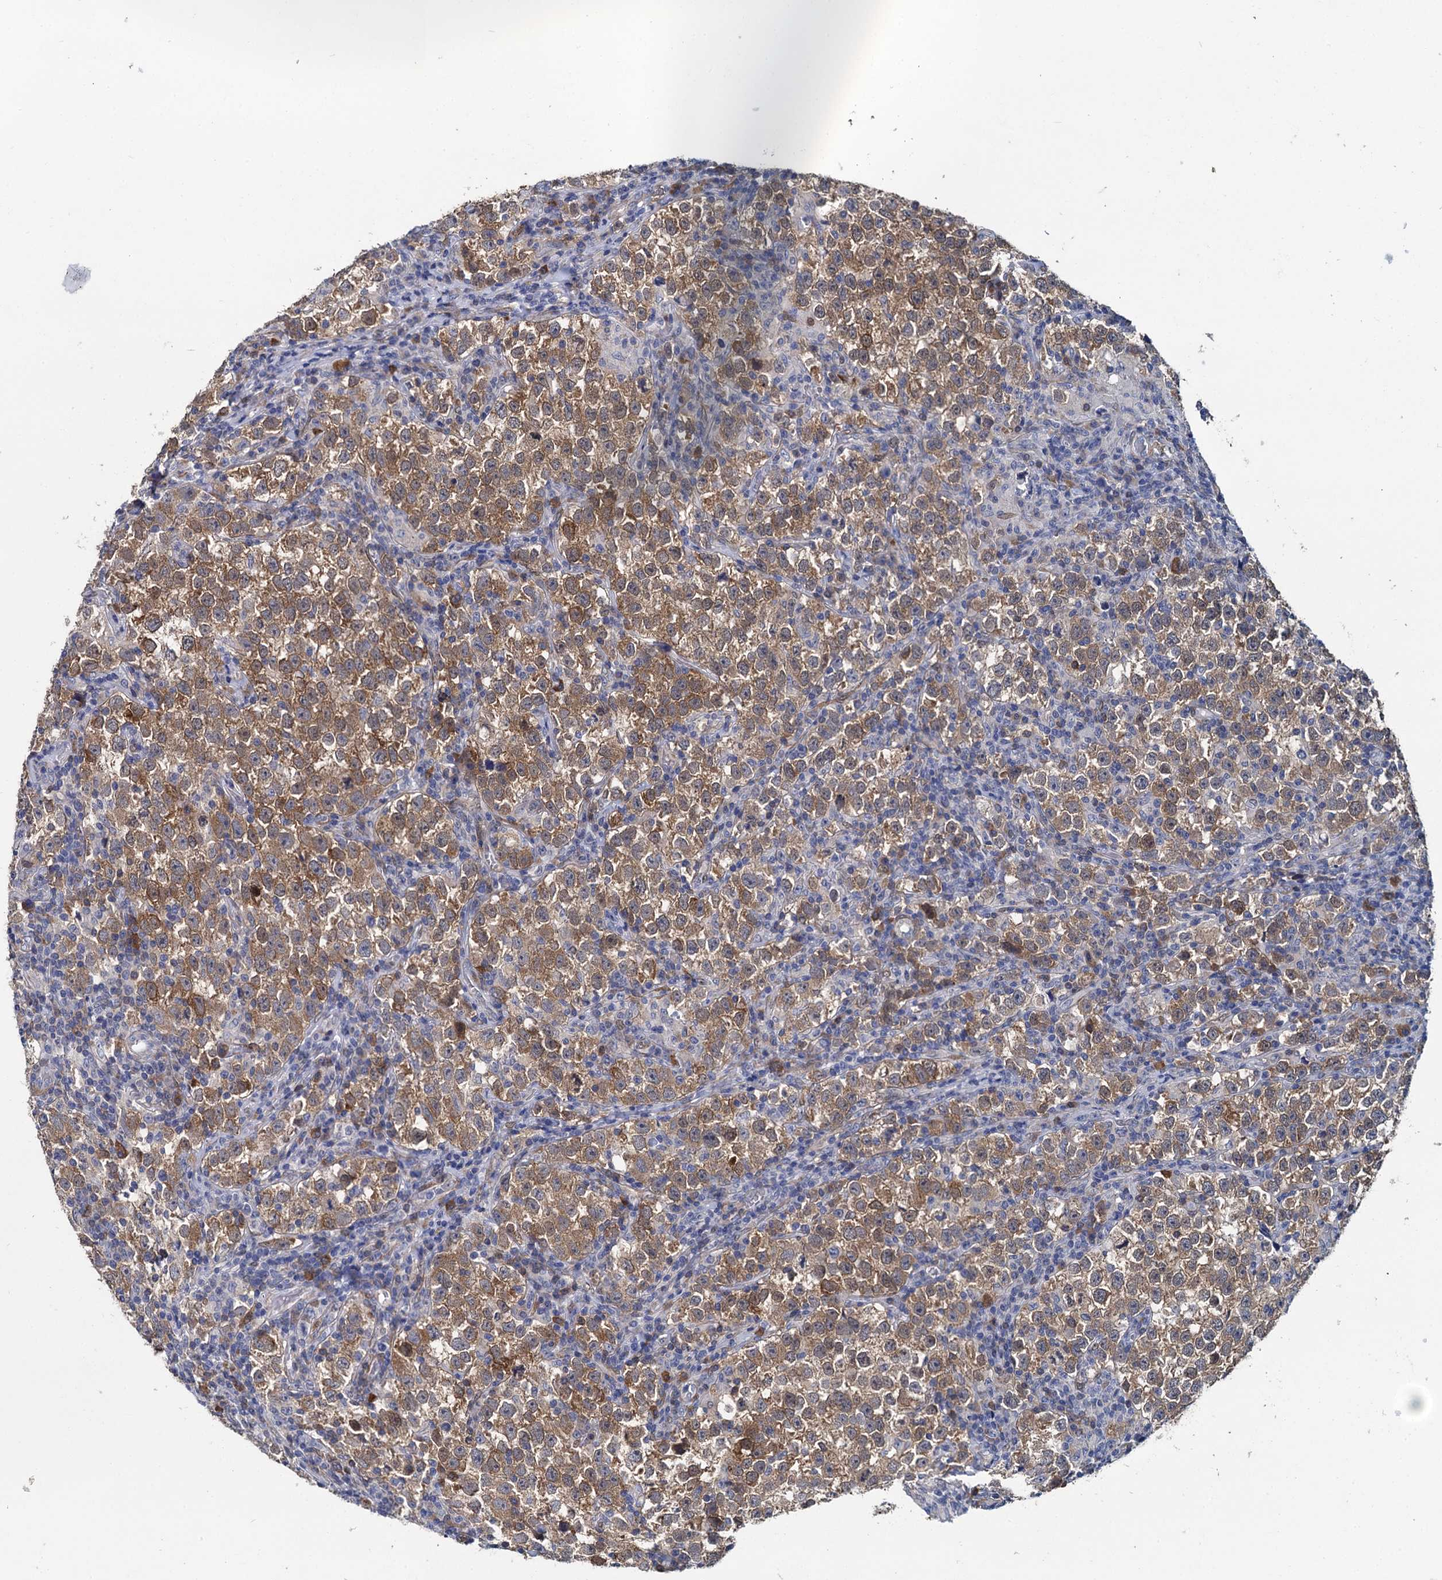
{"staining": {"intensity": "moderate", "quantity": ">75%", "location": "cytoplasmic/membranous"}, "tissue": "testis cancer", "cell_type": "Tumor cells", "image_type": "cancer", "snomed": [{"axis": "morphology", "description": "Normal tissue, NOS"}, {"axis": "morphology", "description": "Seminoma, NOS"}, {"axis": "topography", "description": "Testis"}], "caption": "Immunohistochemical staining of human testis cancer (seminoma) reveals medium levels of moderate cytoplasmic/membranous expression in approximately >75% of tumor cells.", "gene": "GSTM3", "patient": {"sex": "male", "age": 43}}